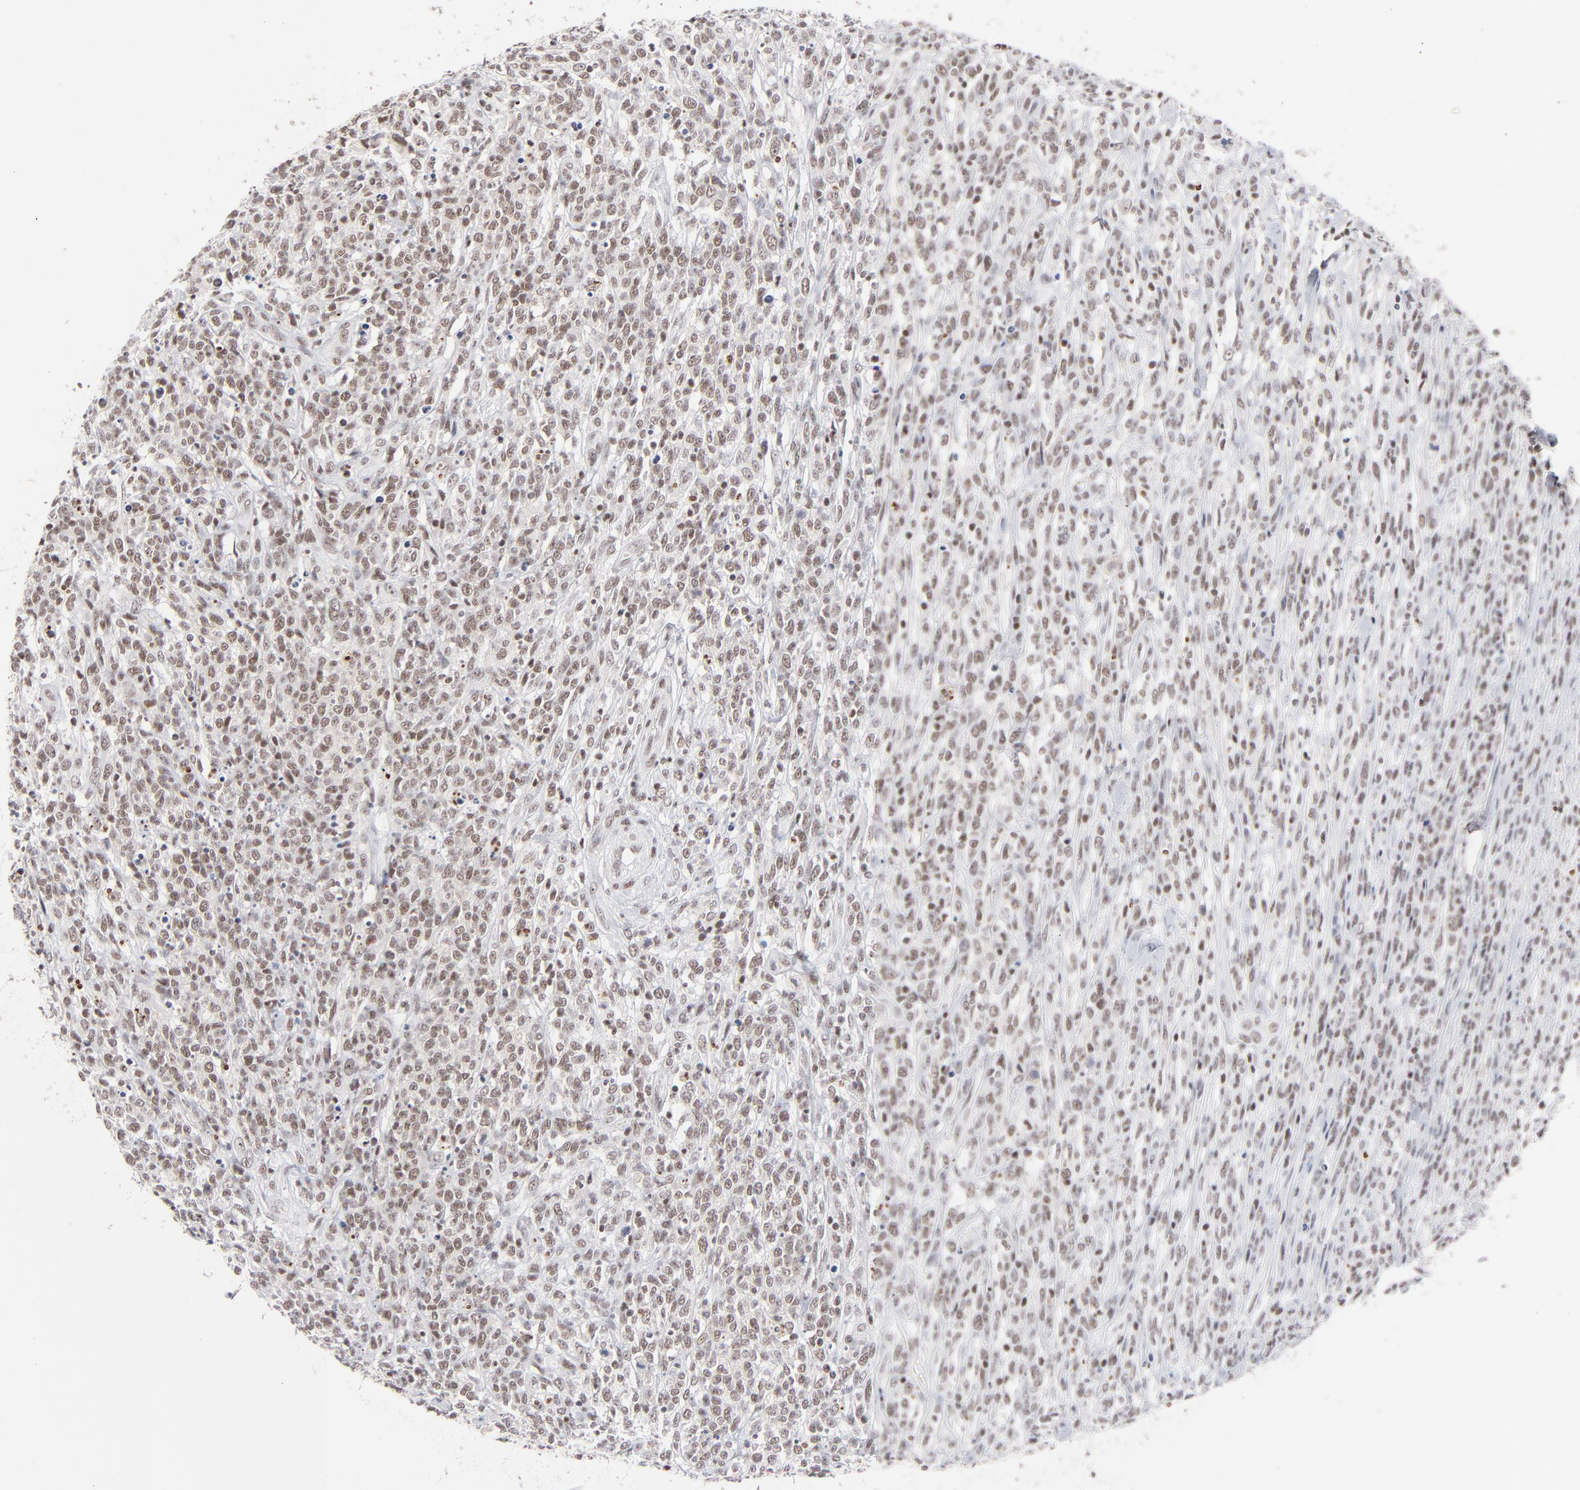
{"staining": {"intensity": "weak", "quantity": ">75%", "location": "nuclear"}, "tissue": "lymphoma", "cell_type": "Tumor cells", "image_type": "cancer", "snomed": [{"axis": "morphology", "description": "Malignant lymphoma, non-Hodgkin's type, High grade"}, {"axis": "topography", "description": "Lymph node"}], "caption": "Immunohistochemical staining of high-grade malignant lymphoma, non-Hodgkin's type exhibits low levels of weak nuclear expression in about >75% of tumor cells.", "gene": "ZNF143", "patient": {"sex": "female", "age": 73}}